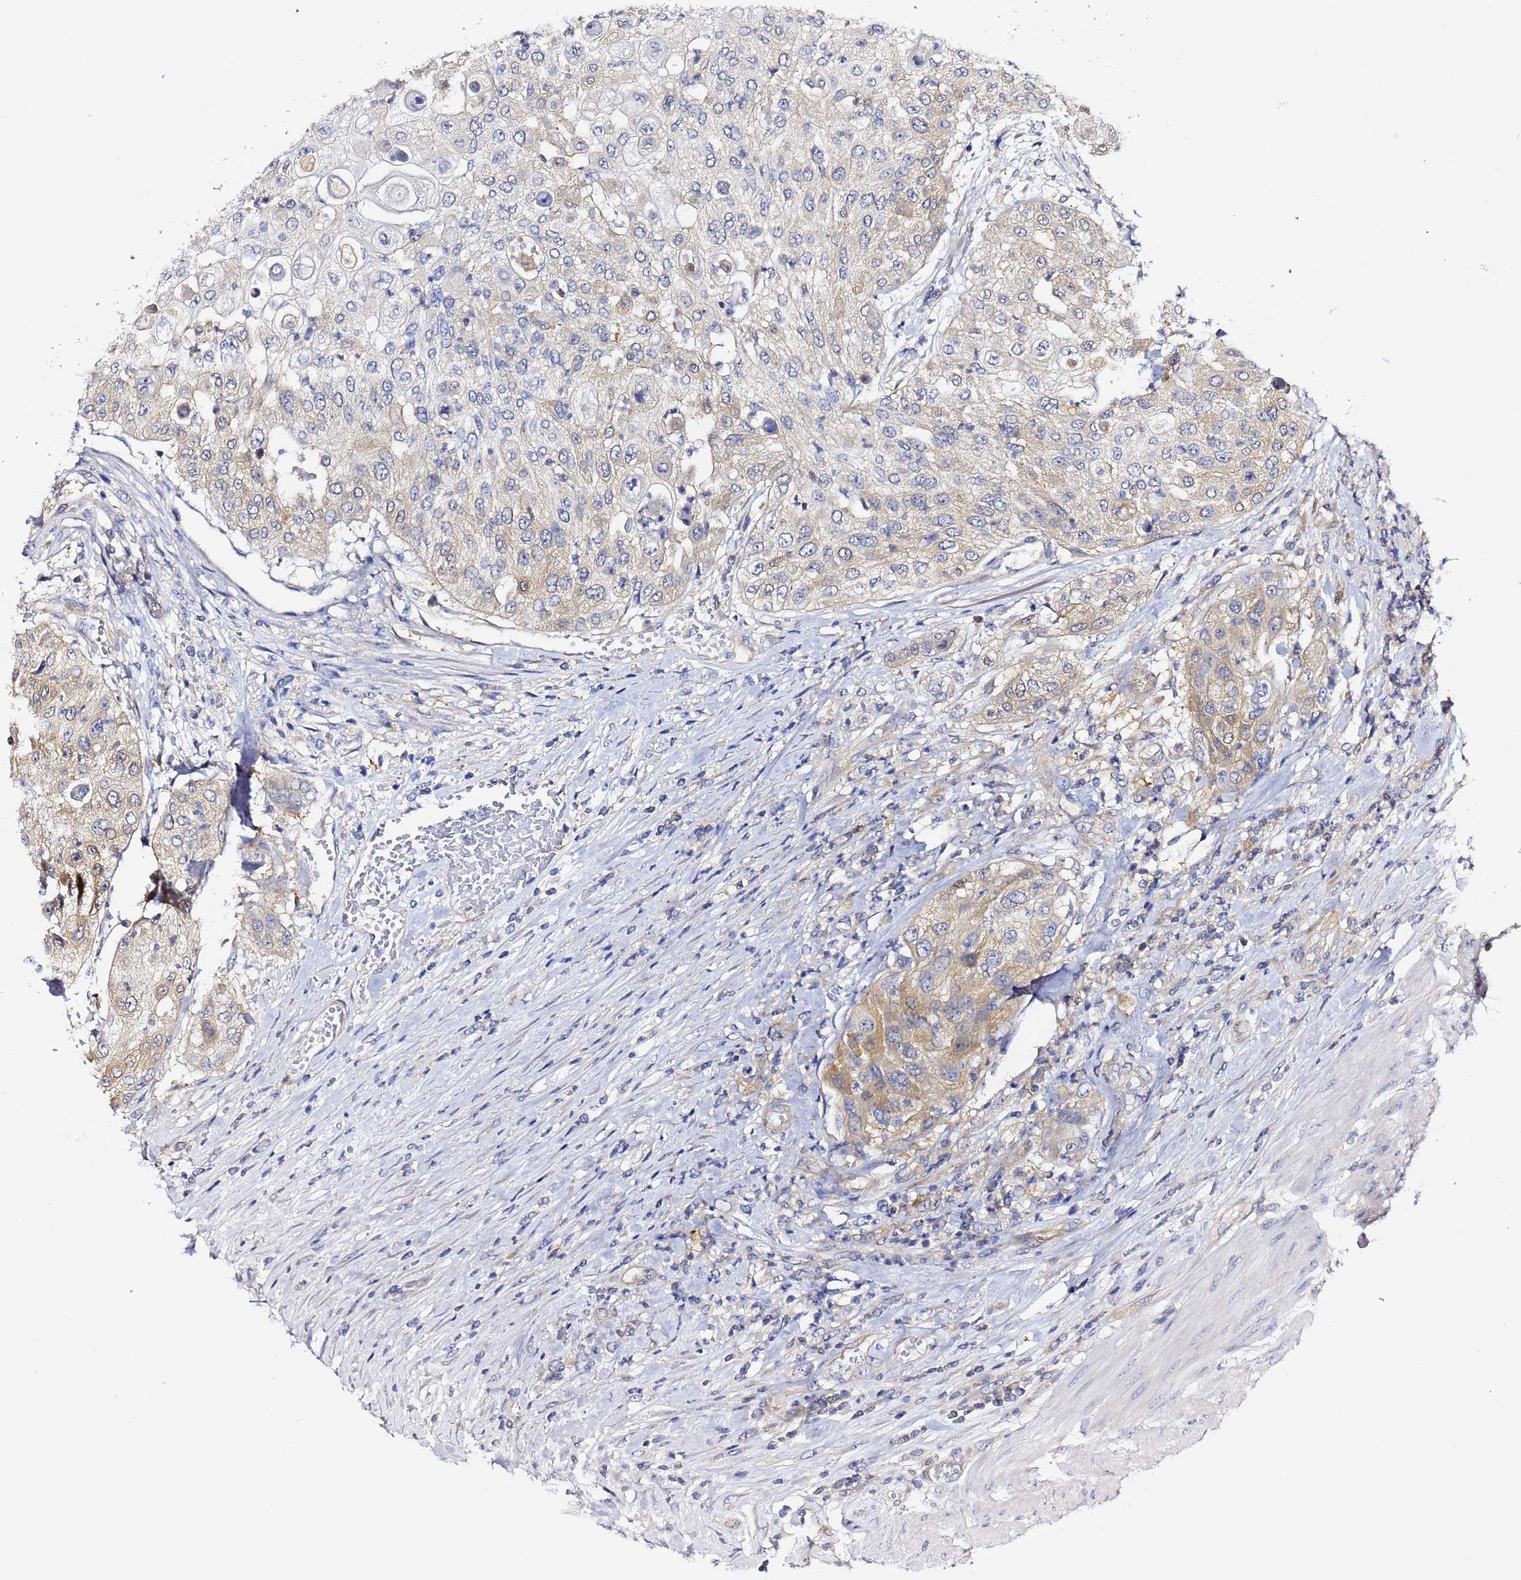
{"staining": {"intensity": "weak", "quantity": "<25%", "location": "cytoplasmic/membranous"}, "tissue": "urothelial cancer", "cell_type": "Tumor cells", "image_type": "cancer", "snomed": [{"axis": "morphology", "description": "Urothelial carcinoma, High grade"}, {"axis": "topography", "description": "Urinary bladder"}], "caption": "This is a histopathology image of IHC staining of urothelial cancer, which shows no expression in tumor cells. (DAB immunohistochemistry visualized using brightfield microscopy, high magnification).", "gene": "LENG1", "patient": {"sex": "female", "age": 79}}